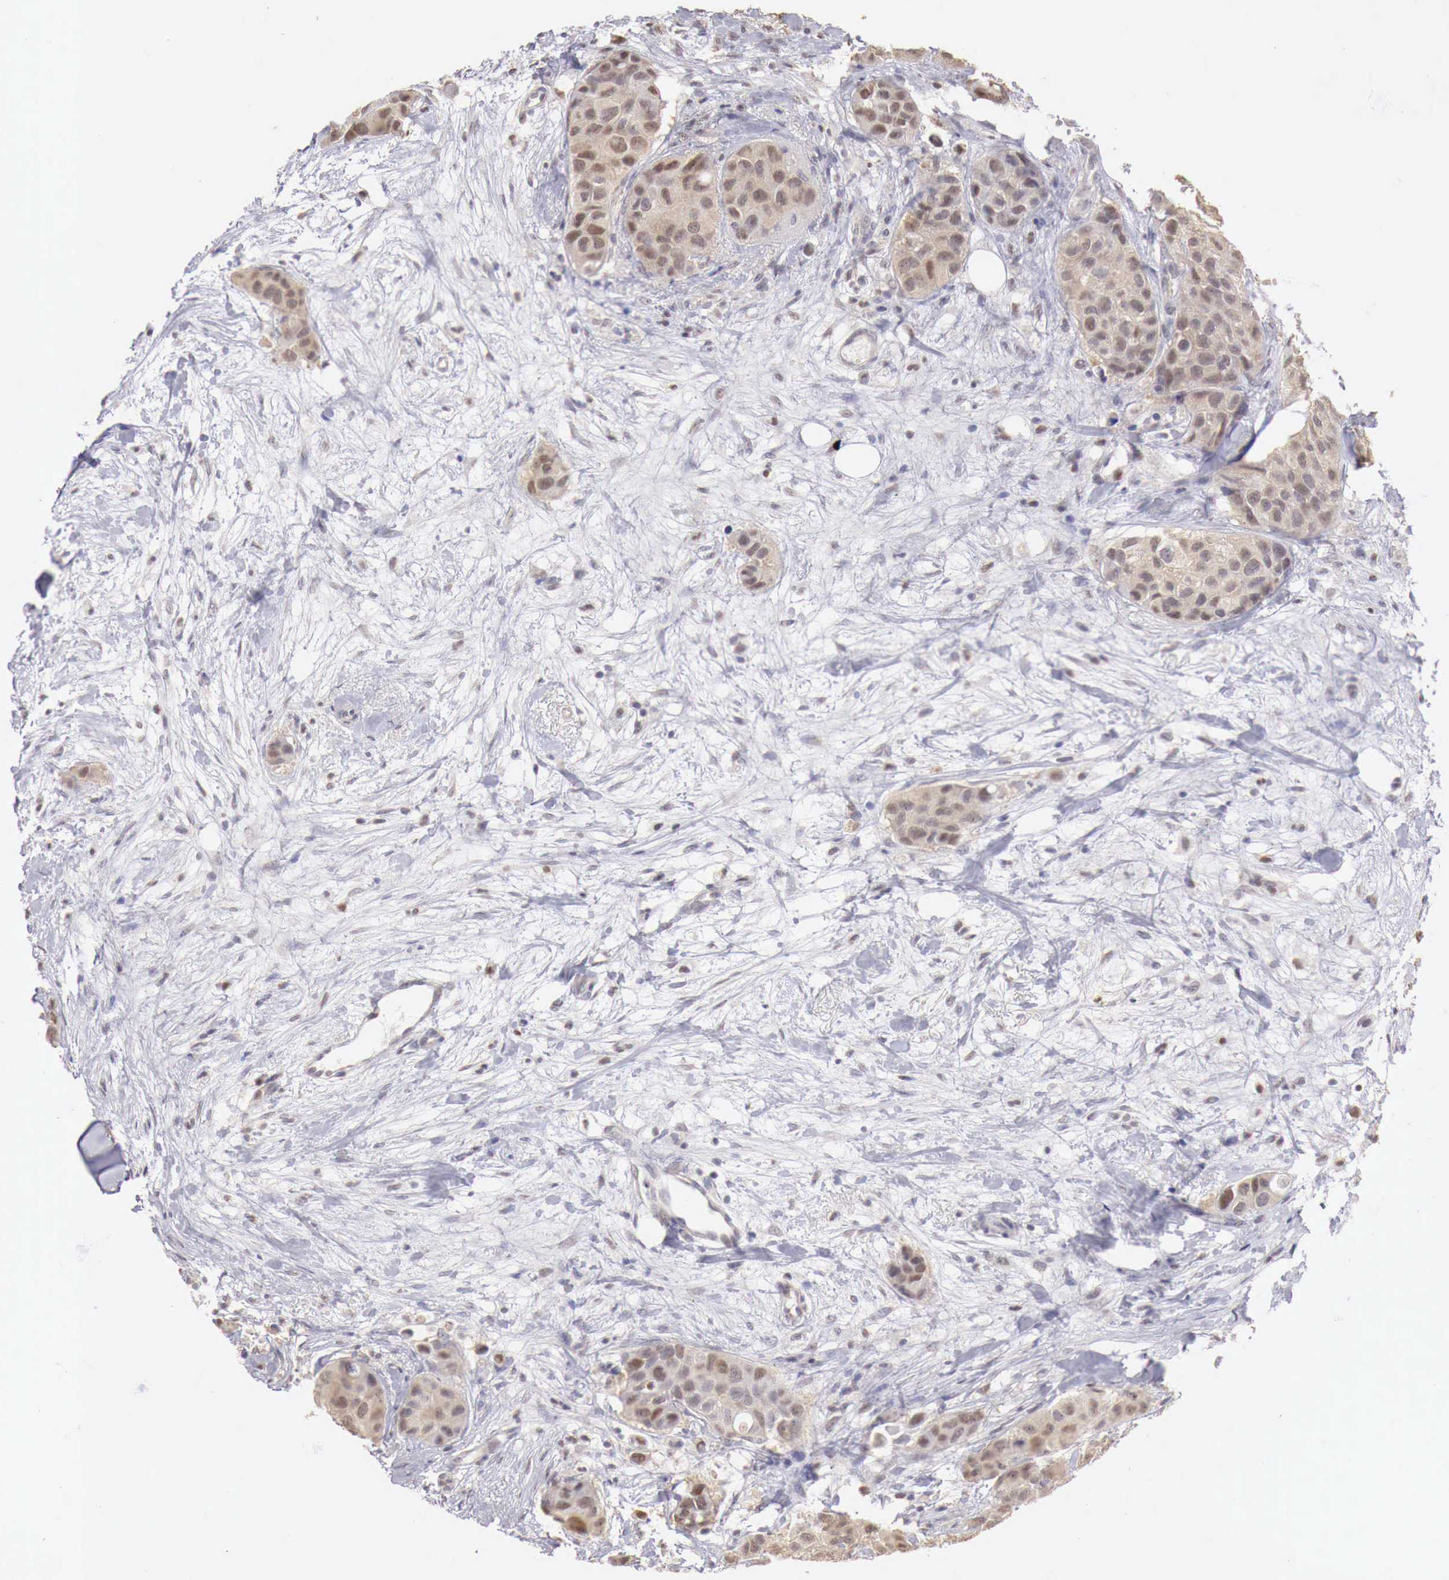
{"staining": {"intensity": "moderate", "quantity": "25%-75%", "location": "cytoplasmic/membranous,nuclear"}, "tissue": "breast cancer", "cell_type": "Tumor cells", "image_type": "cancer", "snomed": [{"axis": "morphology", "description": "Duct carcinoma"}, {"axis": "topography", "description": "Breast"}], "caption": "Protein expression by immunohistochemistry (IHC) displays moderate cytoplasmic/membranous and nuclear positivity in approximately 25%-75% of tumor cells in breast cancer (invasive ductal carcinoma).", "gene": "UBA1", "patient": {"sex": "female", "age": 68}}